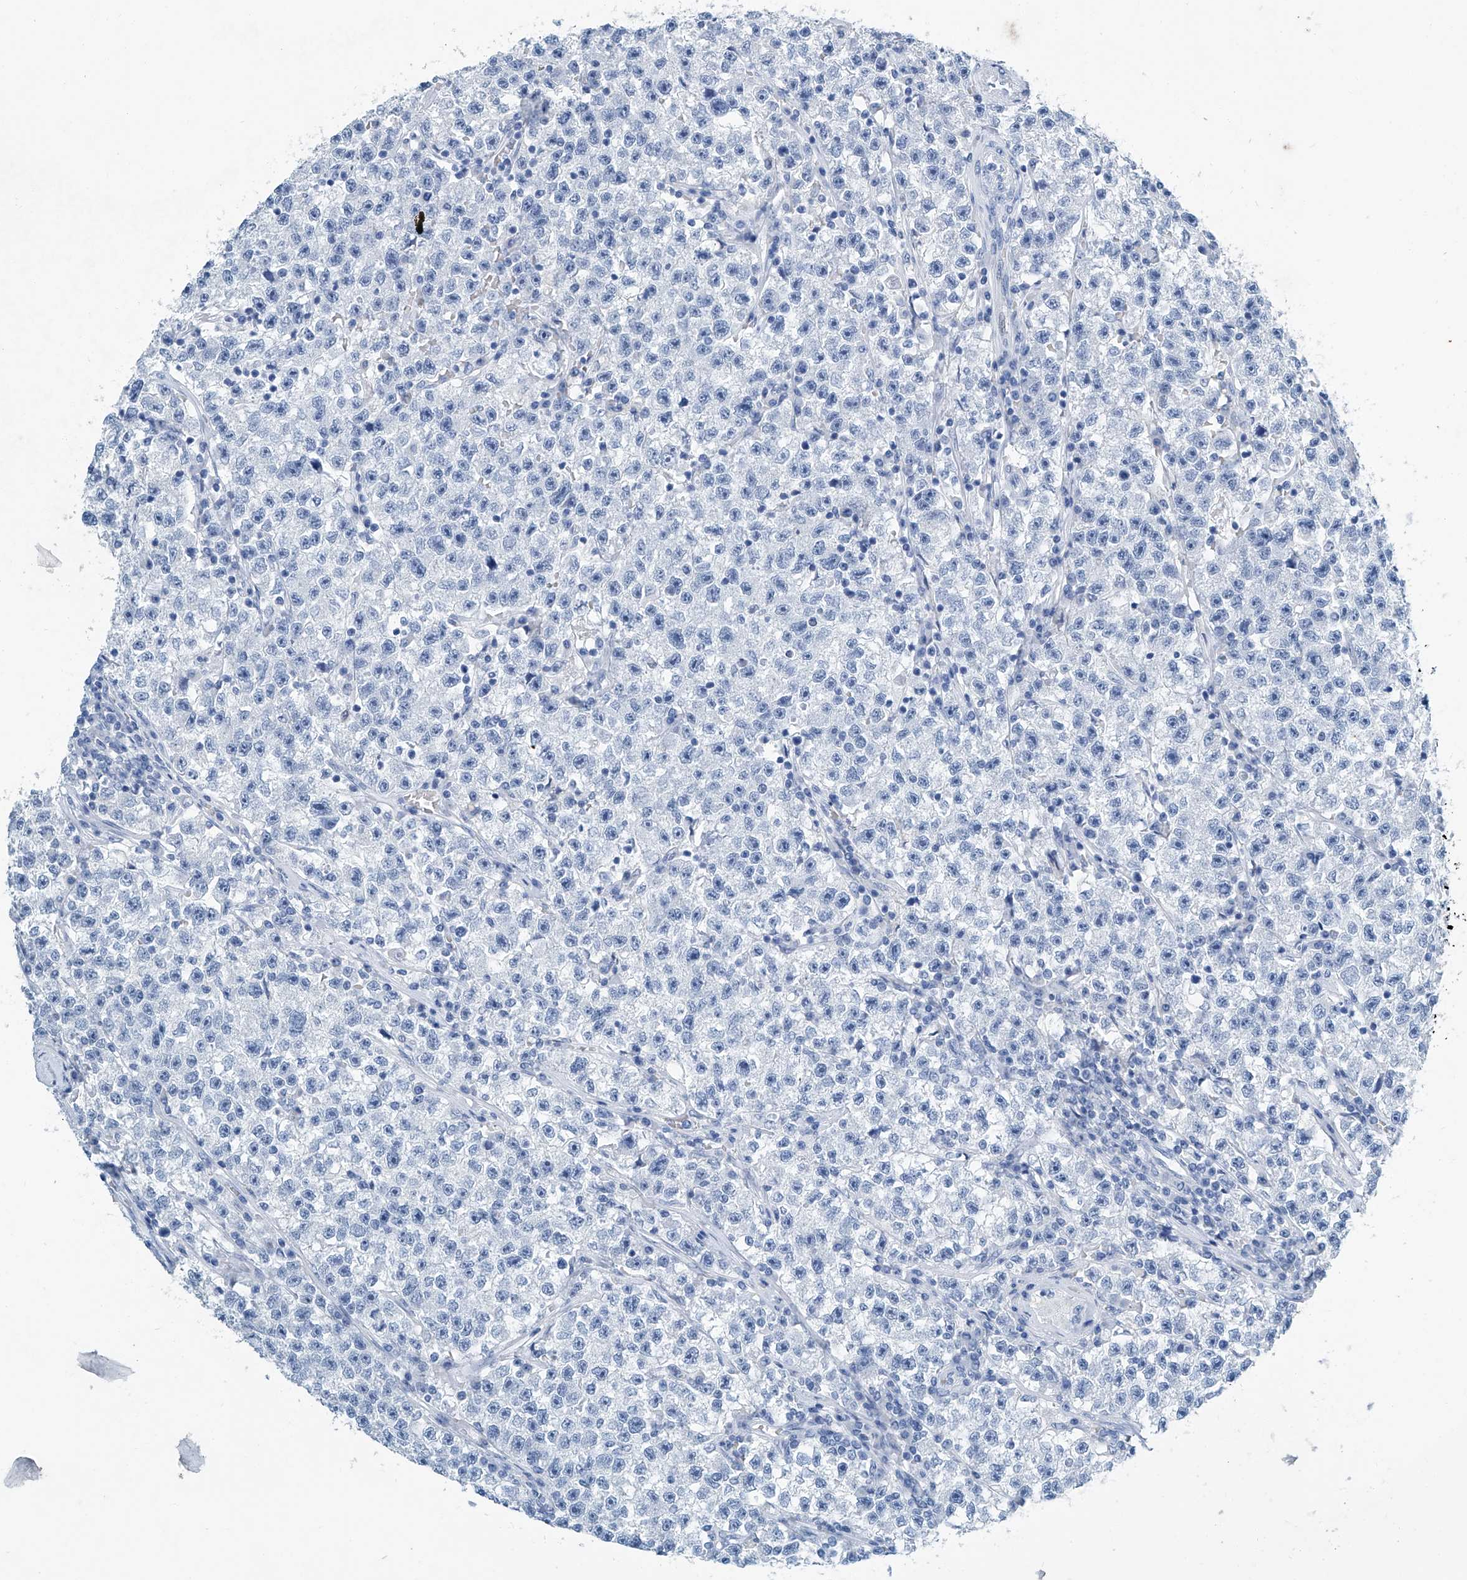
{"staining": {"intensity": "negative", "quantity": "none", "location": "none"}, "tissue": "testis cancer", "cell_type": "Tumor cells", "image_type": "cancer", "snomed": [{"axis": "morphology", "description": "Seminoma, NOS"}, {"axis": "topography", "description": "Testis"}], "caption": "There is no significant positivity in tumor cells of testis cancer.", "gene": "CYP2A7", "patient": {"sex": "male", "age": 22}}